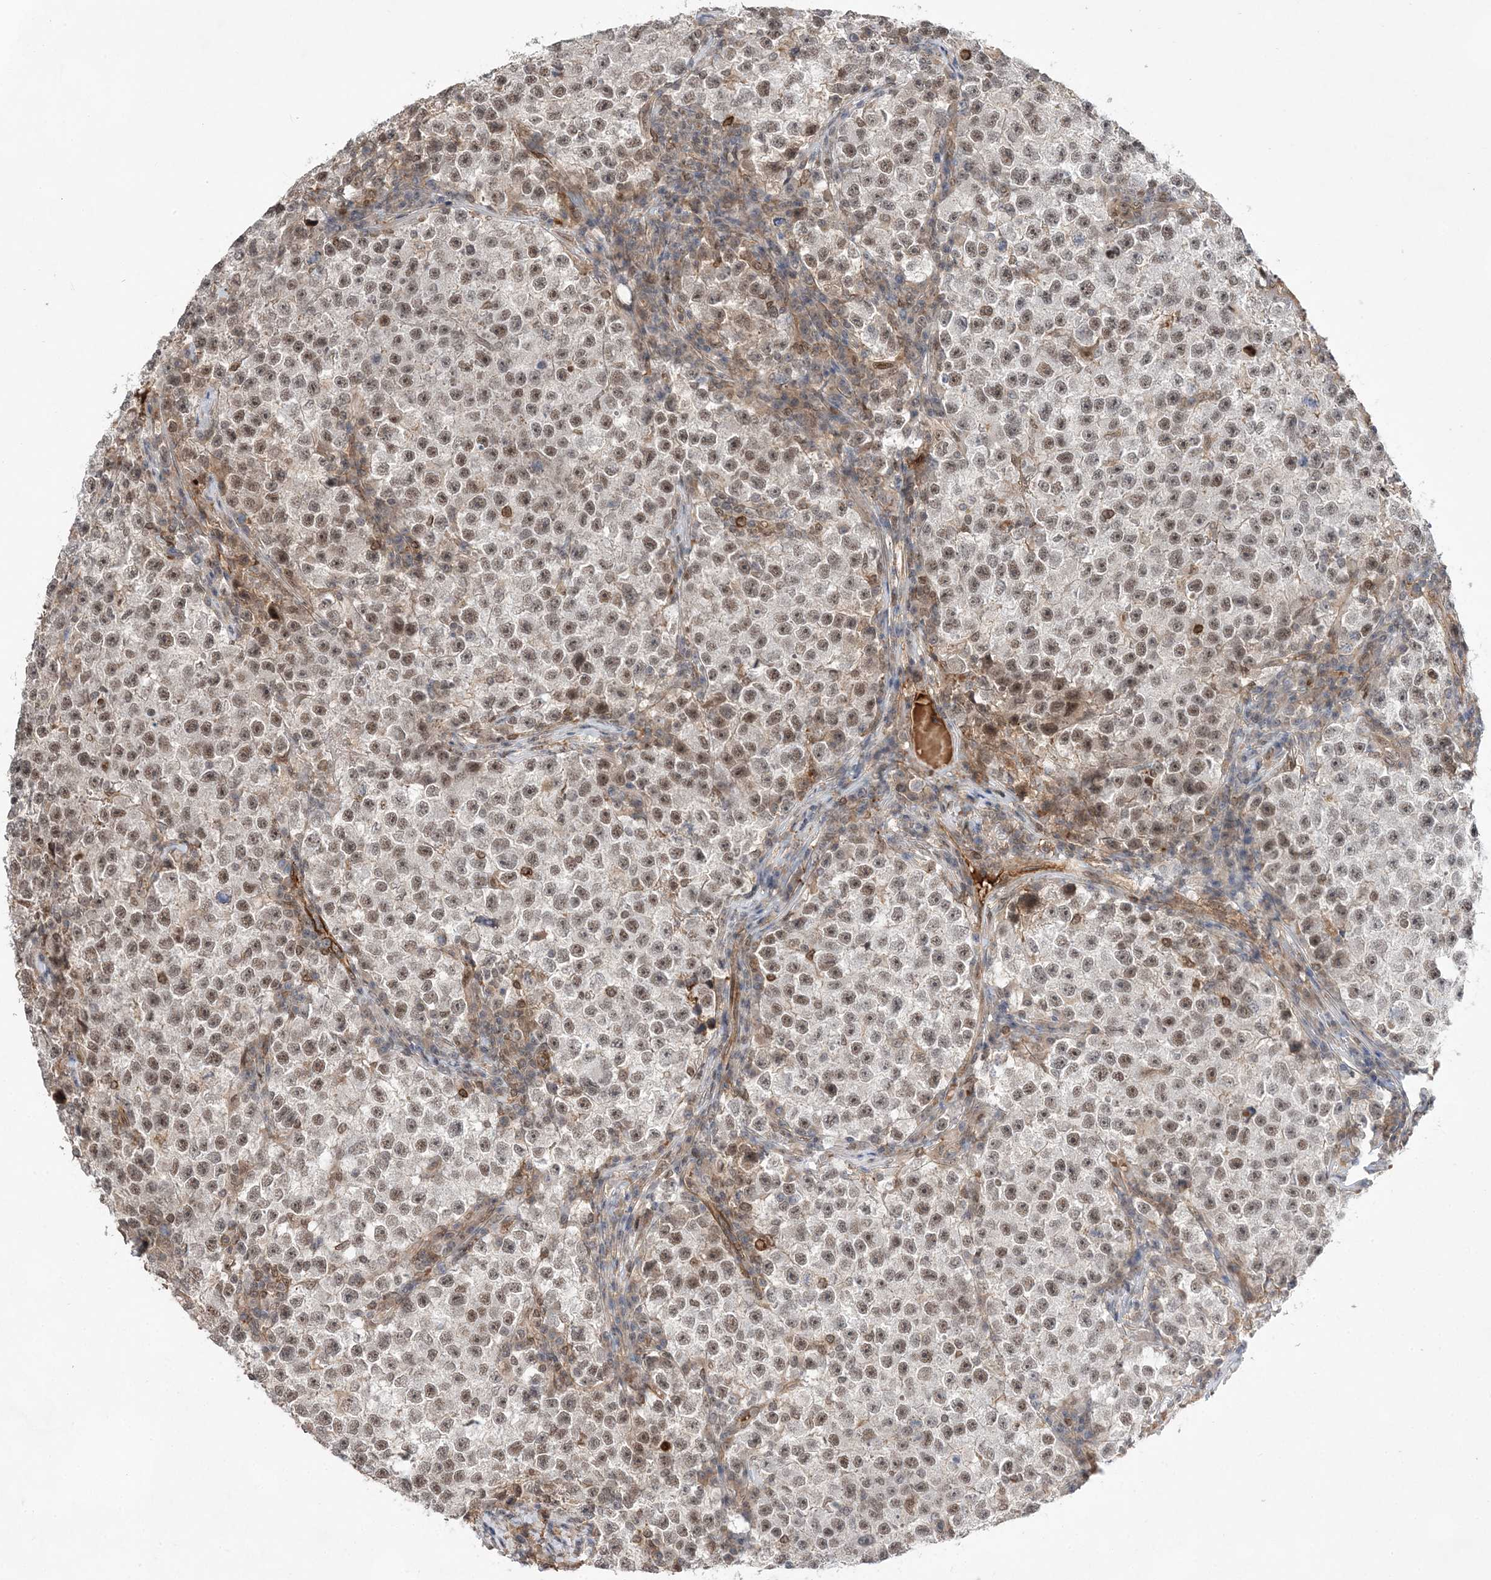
{"staining": {"intensity": "weak", "quantity": ">75%", "location": "nuclear"}, "tissue": "testis cancer", "cell_type": "Tumor cells", "image_type": "cancer", "snomed": [{"axis": "morphology", "description": "Seminoma, NOS"}, {"axis": "topography", "description": "Testis"}], "caption": "This photomicrograph shows testis cancer stained with immunohistochemistry to label a protein in brown. The nuclear of tumor cells show weak positivity for the protein. Nuclei are counter-stained blue.", "gene": "TMEM132B", "patient": {"sex": "male", "age": 22}}